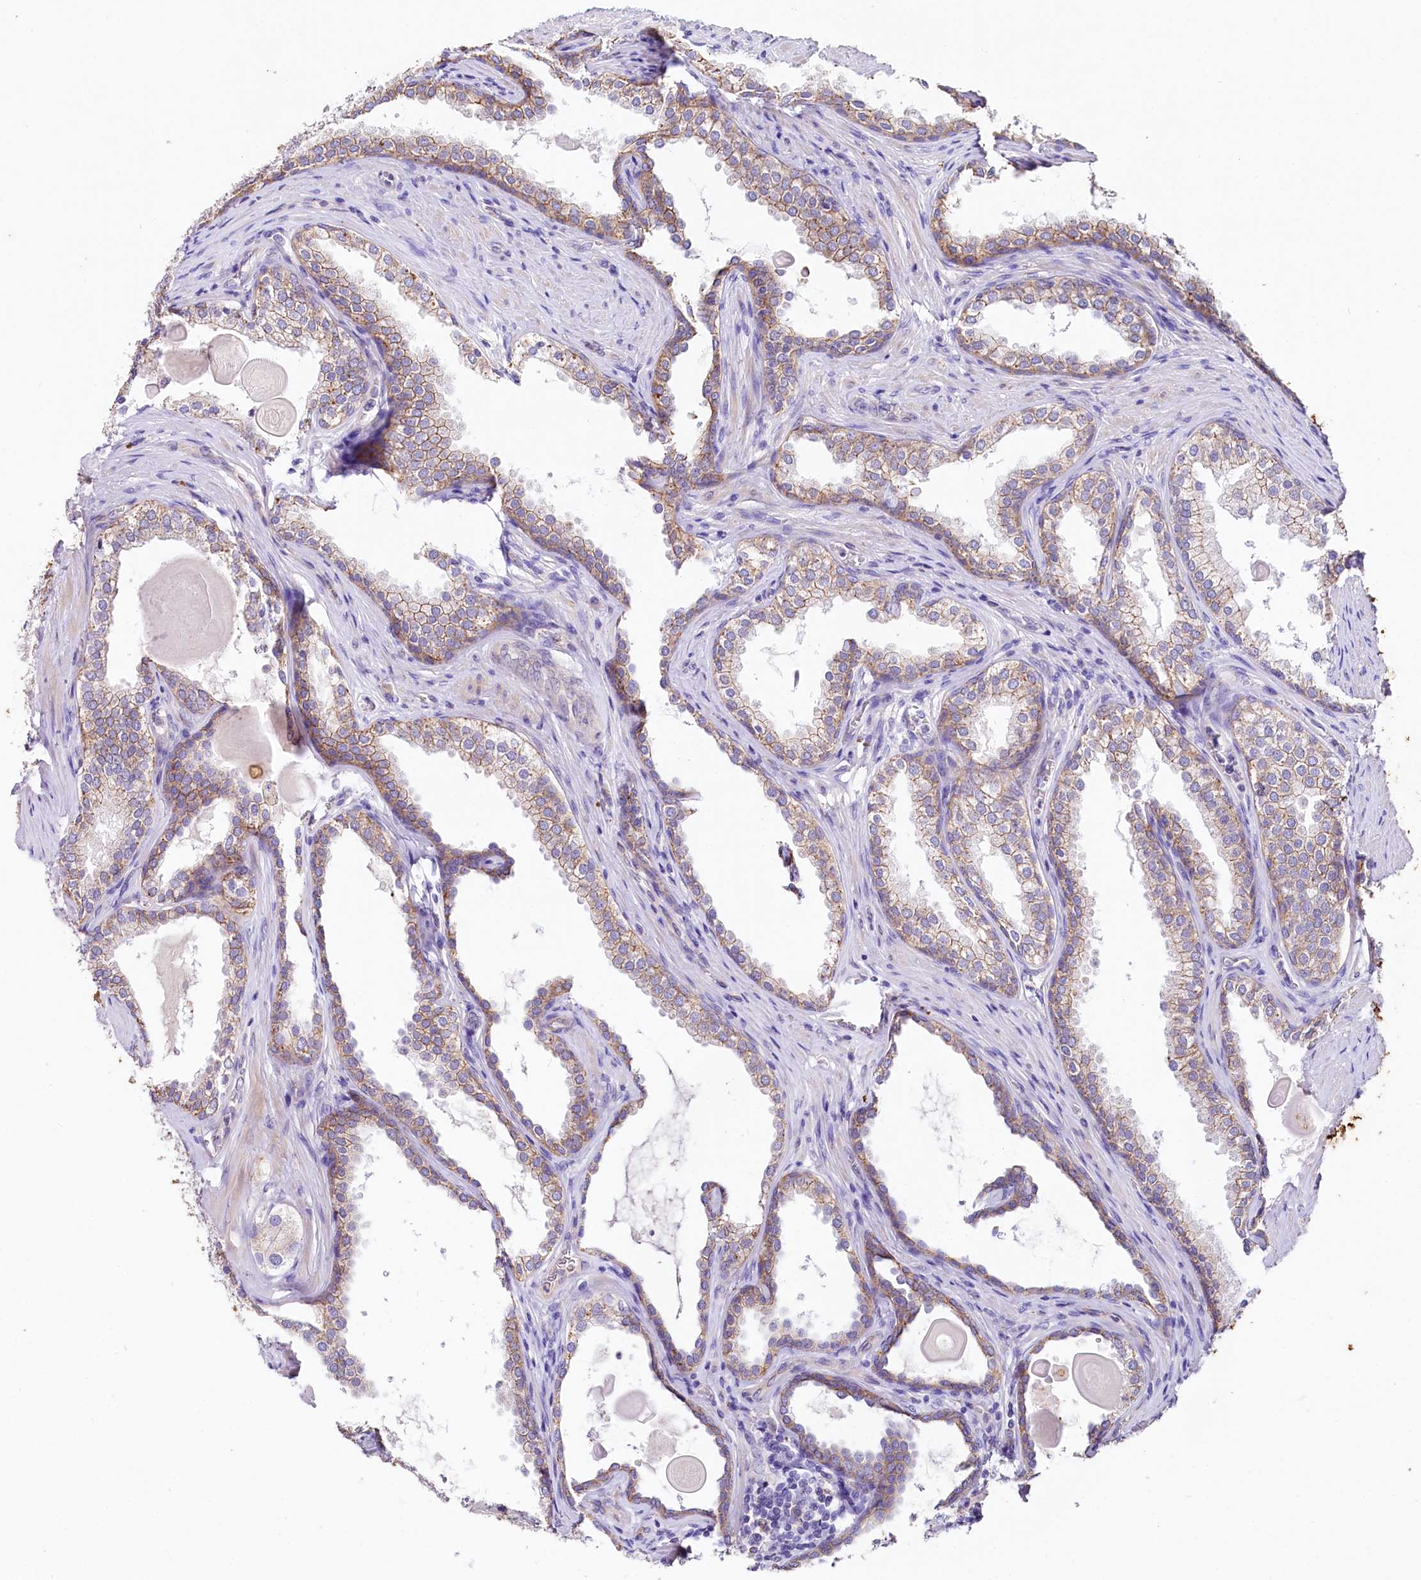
{"staining": {"intensity": "moderate", "quantity": "25%-75%", "location": "cytoplasmic/membranous"}, "tissue": "prostate cancer", "cell_type": "Tumor cells", "image_type": "cancer", "snomed": [{"axis": "morphology", "description": "Adenocarcinoma, High grade"}, {"axis": "topography", "description": "Prostate"}], "caption": "High-grade adenocarcinoma (prostate) stained with immunohistochemistry (IHC) exhibits moderate cytoplasmic/membranous staining in approximately 25%-75% of tumor cells.", "gene": "SACM1L", "patient": {"sex": "male", "age": 63}}